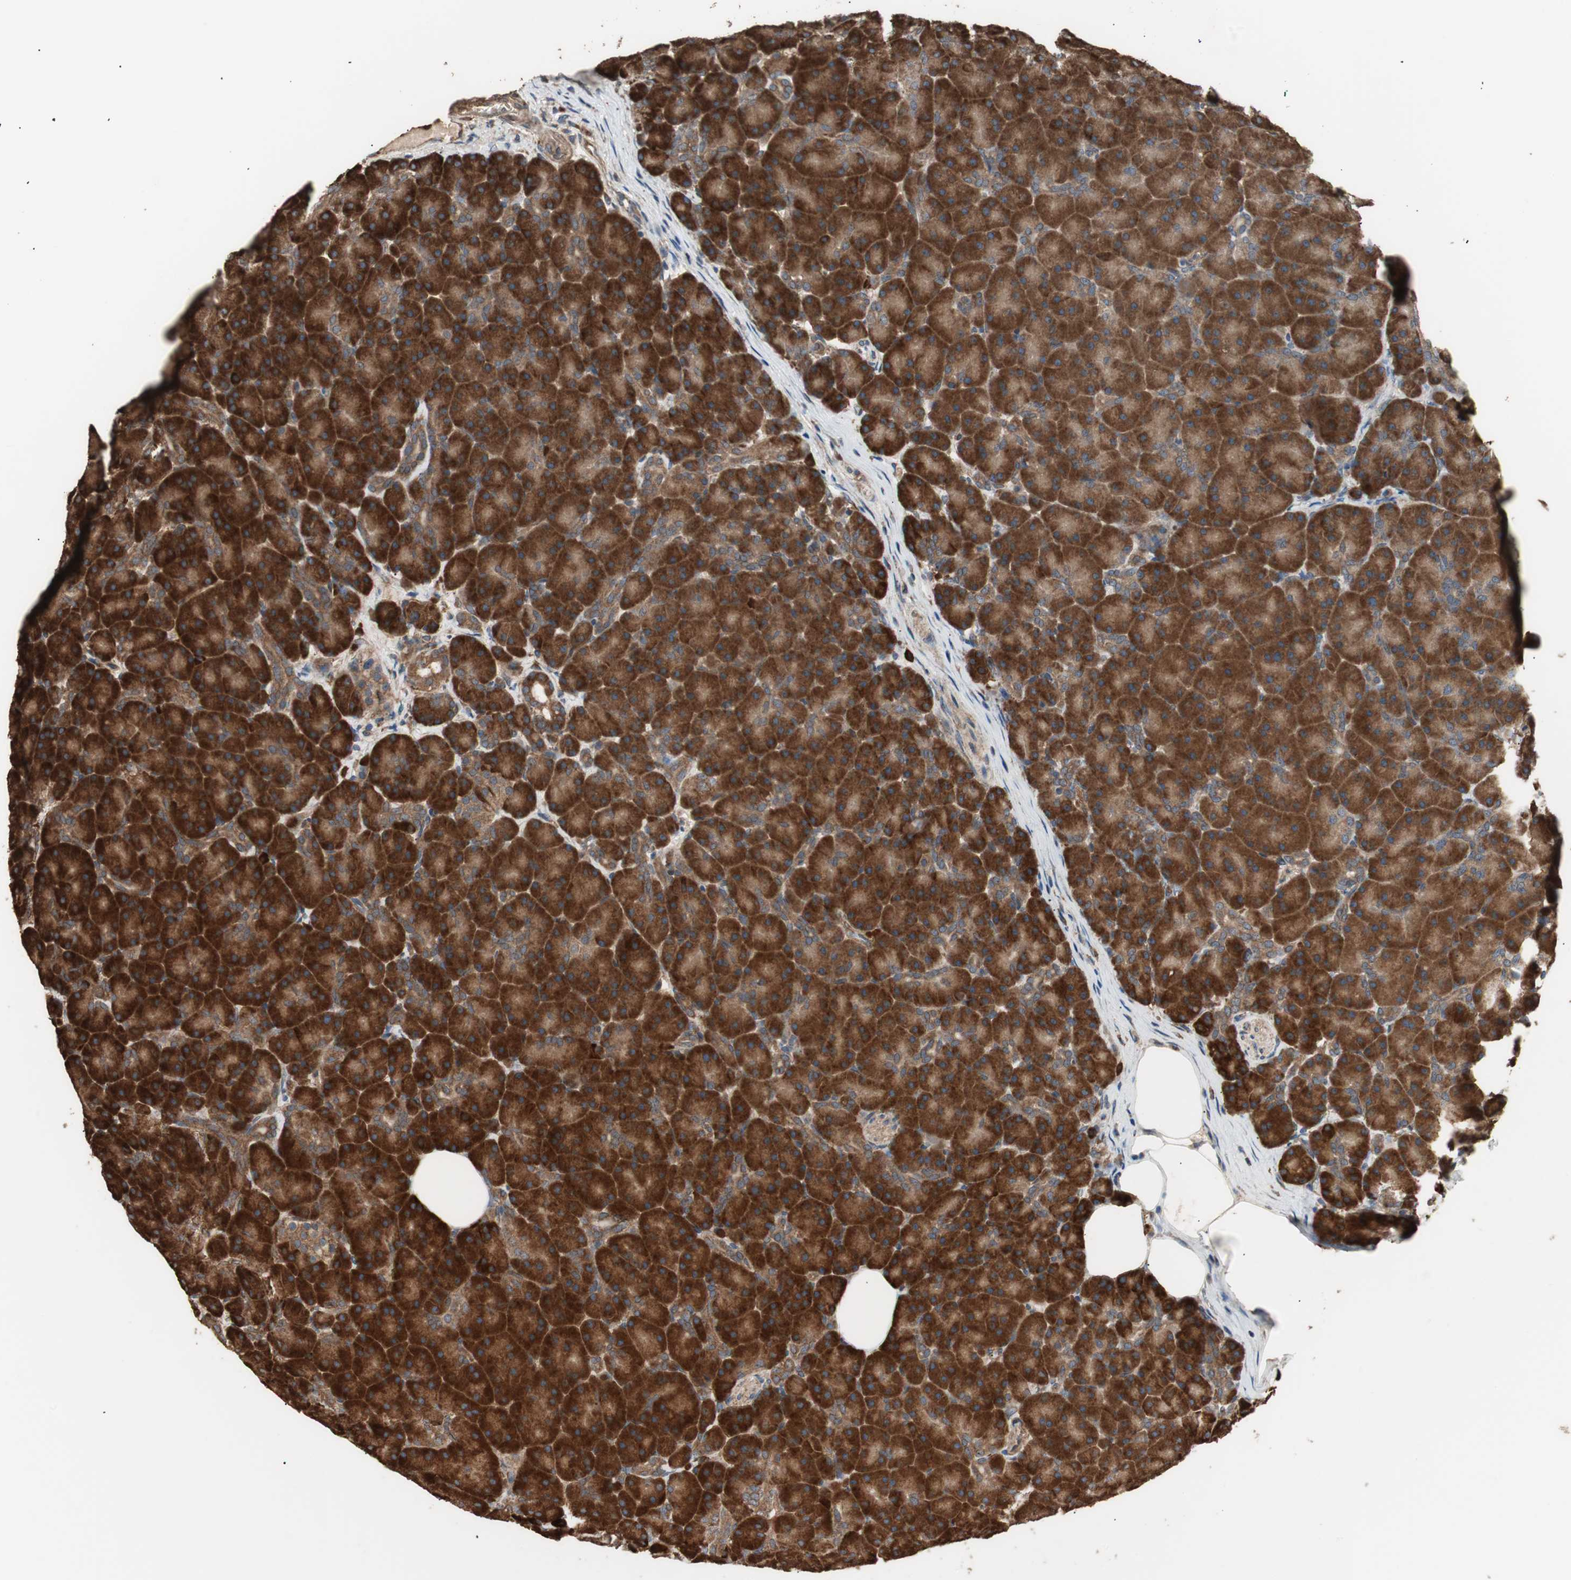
{"staining": {"intensity": "strong", "quantity": ">75%", "location": "cytoplasmic/membranous"}, "tissue": "pancreas", "cell_type": "Exocrine glandular cells", "image_type": "normal", "snomed": [{"axis": "morphology", "description": "Normal tissue, NOS"}, {"axis": "topography", "description": "Pancreas"}], "caption": "Protein positivity by IHC exhibits strong cytoplasmic/membranous positivity in approximately >75% of exocrine glandular cells in normal pancreas.", "gene": "LZTS1", "patient": {"sex": "male", "age": 66}}